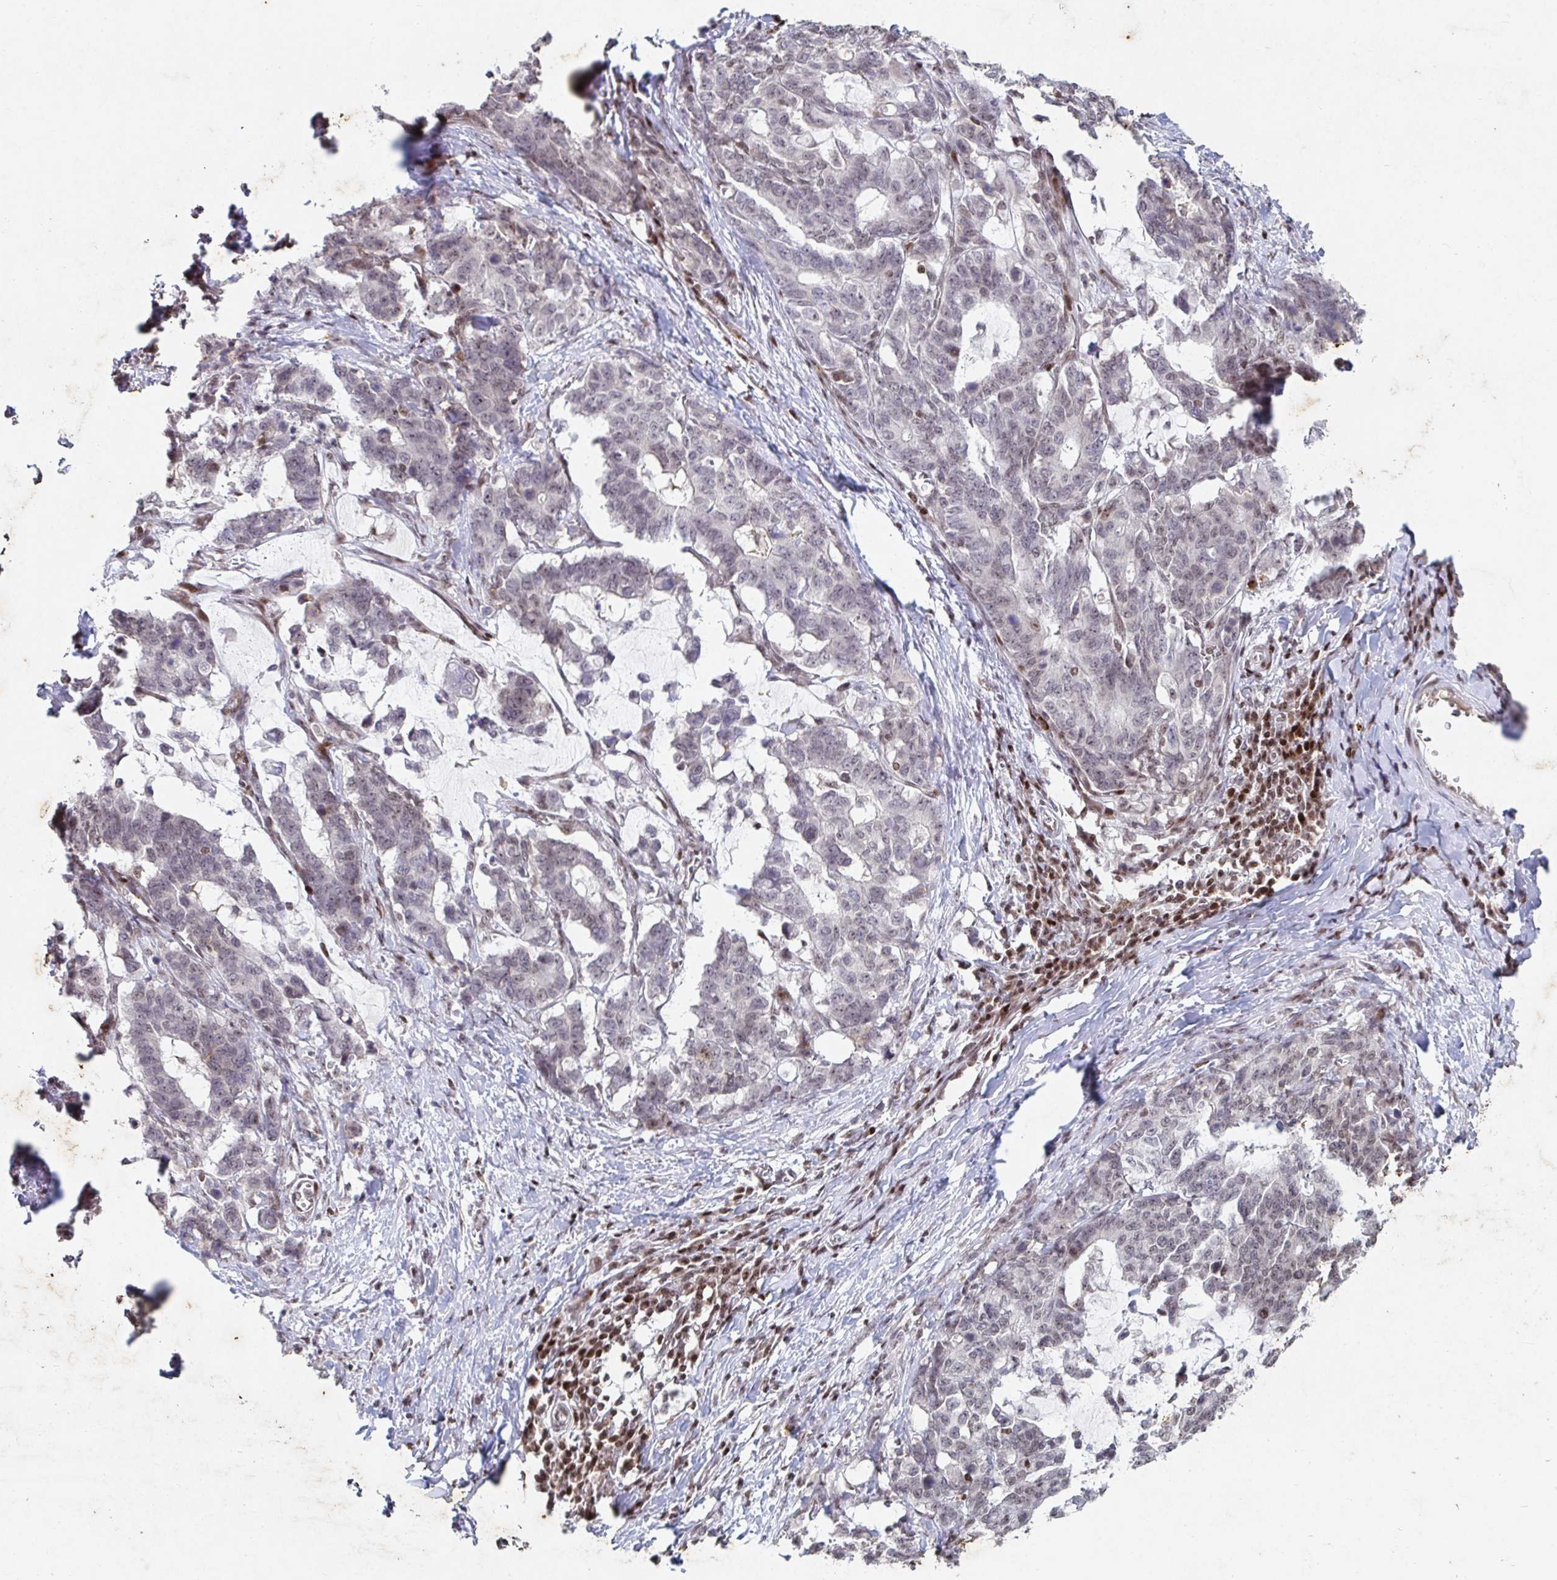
{"staining": {"intensity": "weak", "quantity": "25%-75%", "location": "nuclear"}, "tissue": "stomach cancer", "cell_type": "Tumor cells", "image_type": "cancer", "snomed": [{"axis": "morphology", "description": "Normal tissue, NOS"}, {"axis": "morphology", "description": "Adenocarcinoma, NOS"}, {"axis": "topography", "description": "Stomach"}], "caption": "Immunohistochemical staining of human stomach cancer (adenocarcinoma) exhibits weak nuclear protein expression in approximately 25%-75% of tumor cells.", "gene": "C19orf53", "patient": {"sex": "female", "age": 64}}